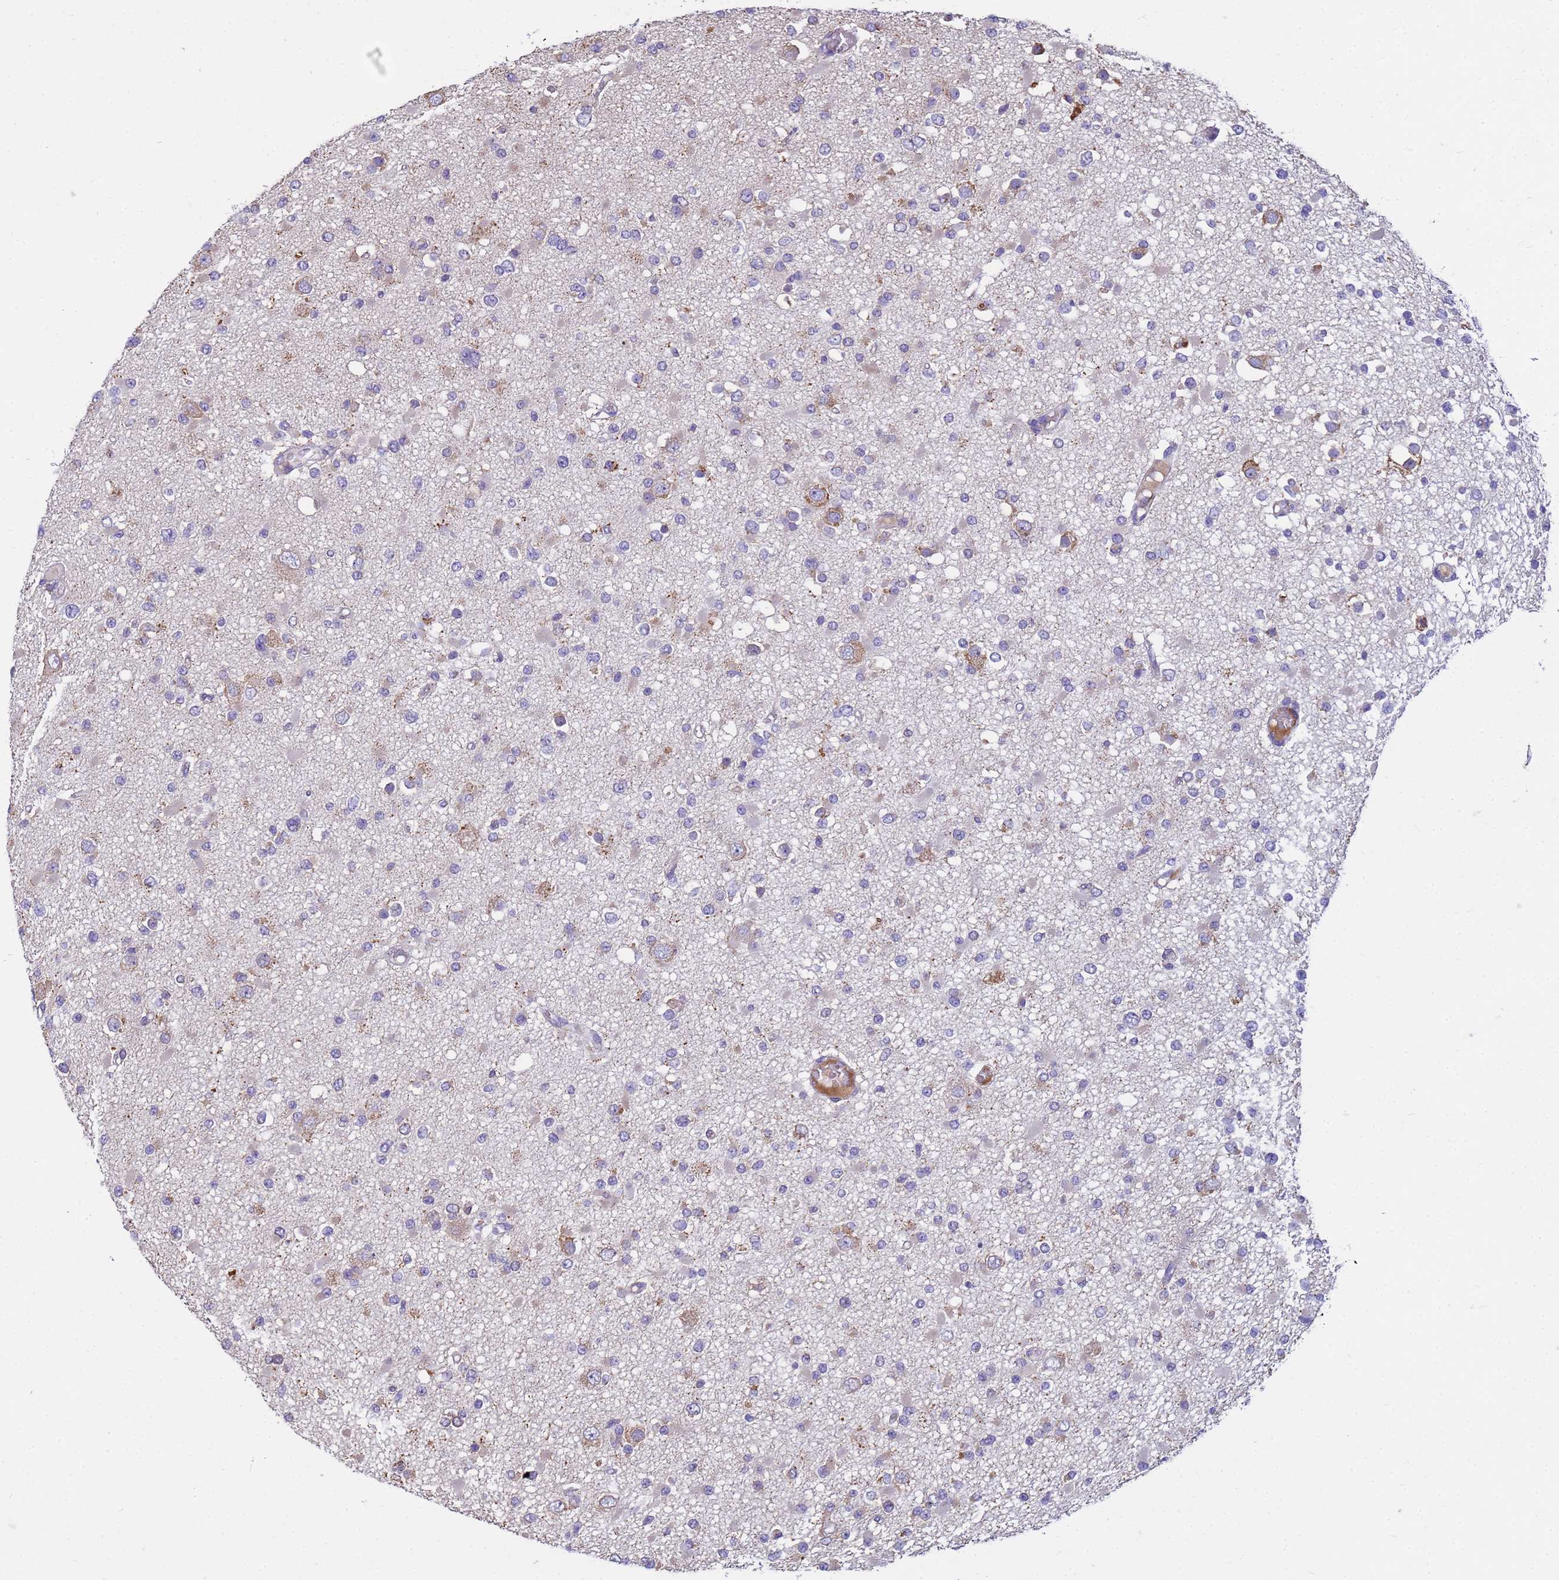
{"staining": {"intensity": "negative", "quantity": "none", "location": "none"}, "tissue": "glioma", "cell_type": "Tumor cells", "image_type": "cancer", "snomed": [{"axis": "morphology", "description": "Glioma, malignant, Low grade"}, {"axis": "topography", "description": "Brain"}], "caption": "This is an immunohistochemistry (IHC) photomicrograph of human malignant low-grade glioma. There is no positivity in tumor cells.", "gene": "THAP5", "patient": {"sex": "female", "age": 22}}